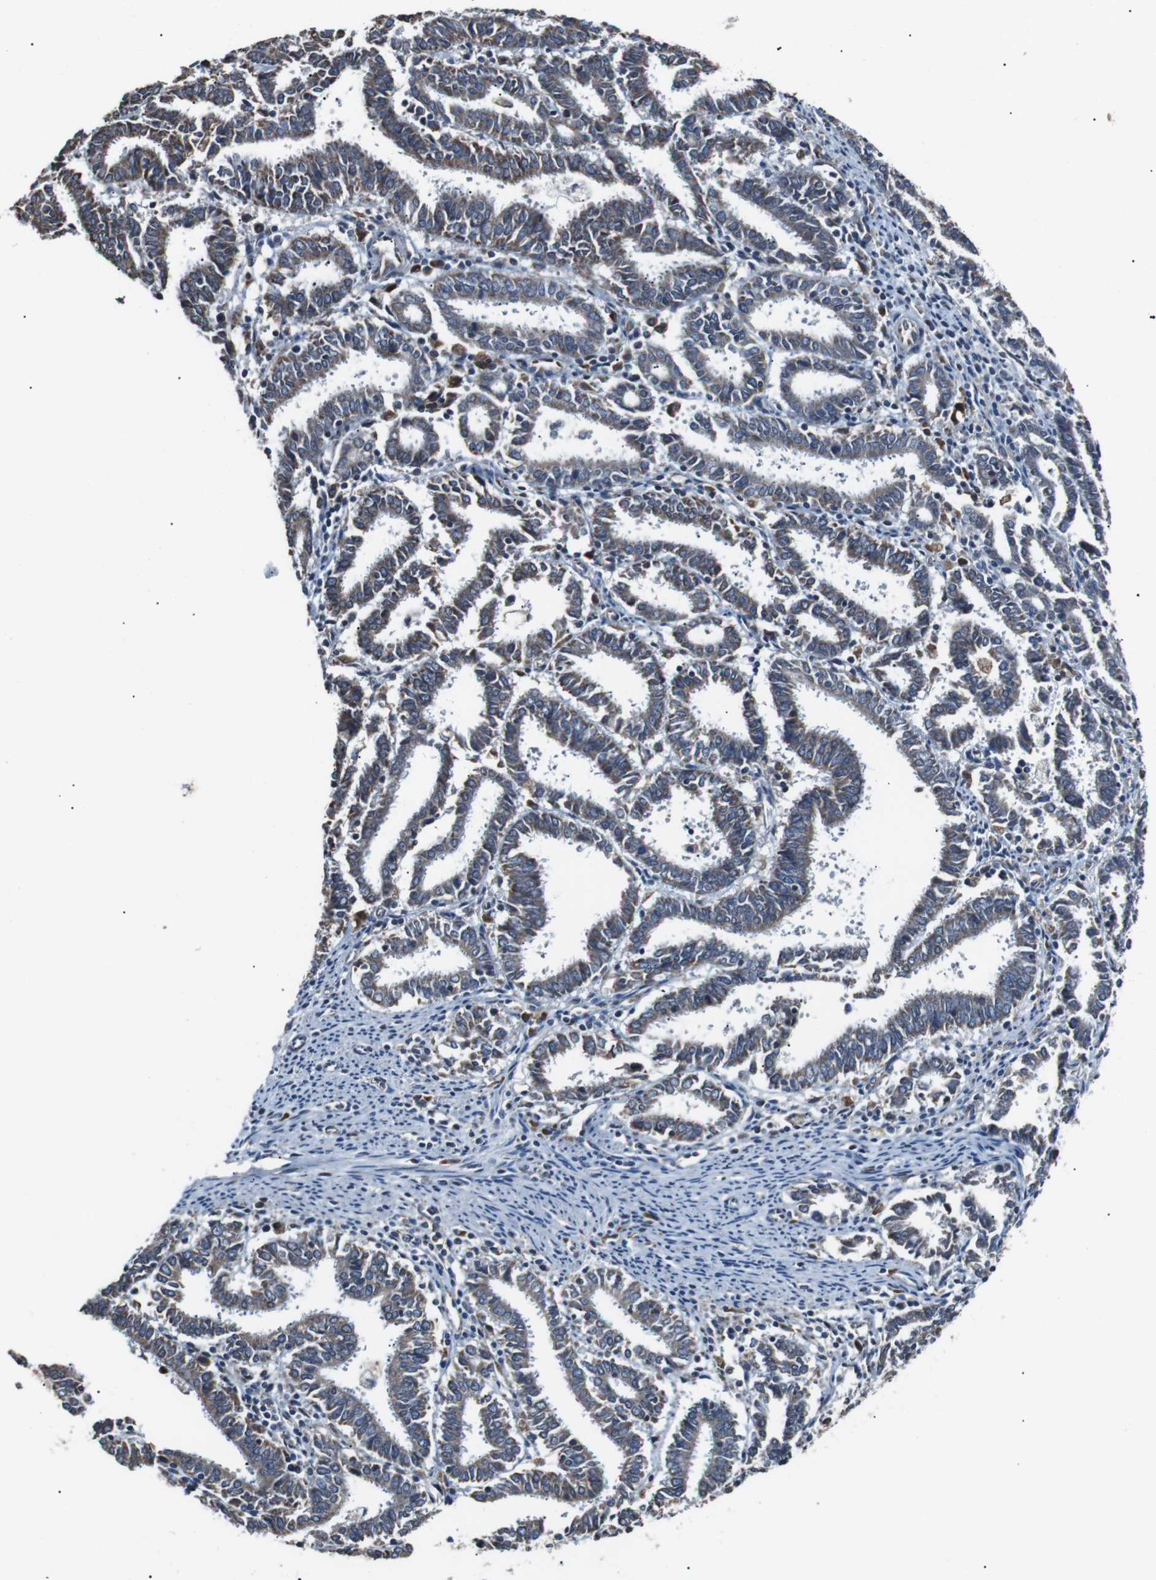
{"staining": {"intensity": "moderate", "quantity": ">75%", "location": "cytoplasmic/membranous"}, "tissue": "endometrial cancer", "cell_type": "Tumor cells", "image_type": "cancer", "snomed": [{"axis": "morphology", "description": "Adenocarcinoma, NOS"}, {"axis": "topography", "description": "Uterus"}], "caption": "IHC of human endometrial cancer (adenocarcinoma) exhibits medium levels of moderate cytoplasmic/membranous positivity in approximately >75% of tumor cells.", "gene": "CISD2", "patient": {"sex": "female", "age": 83}}